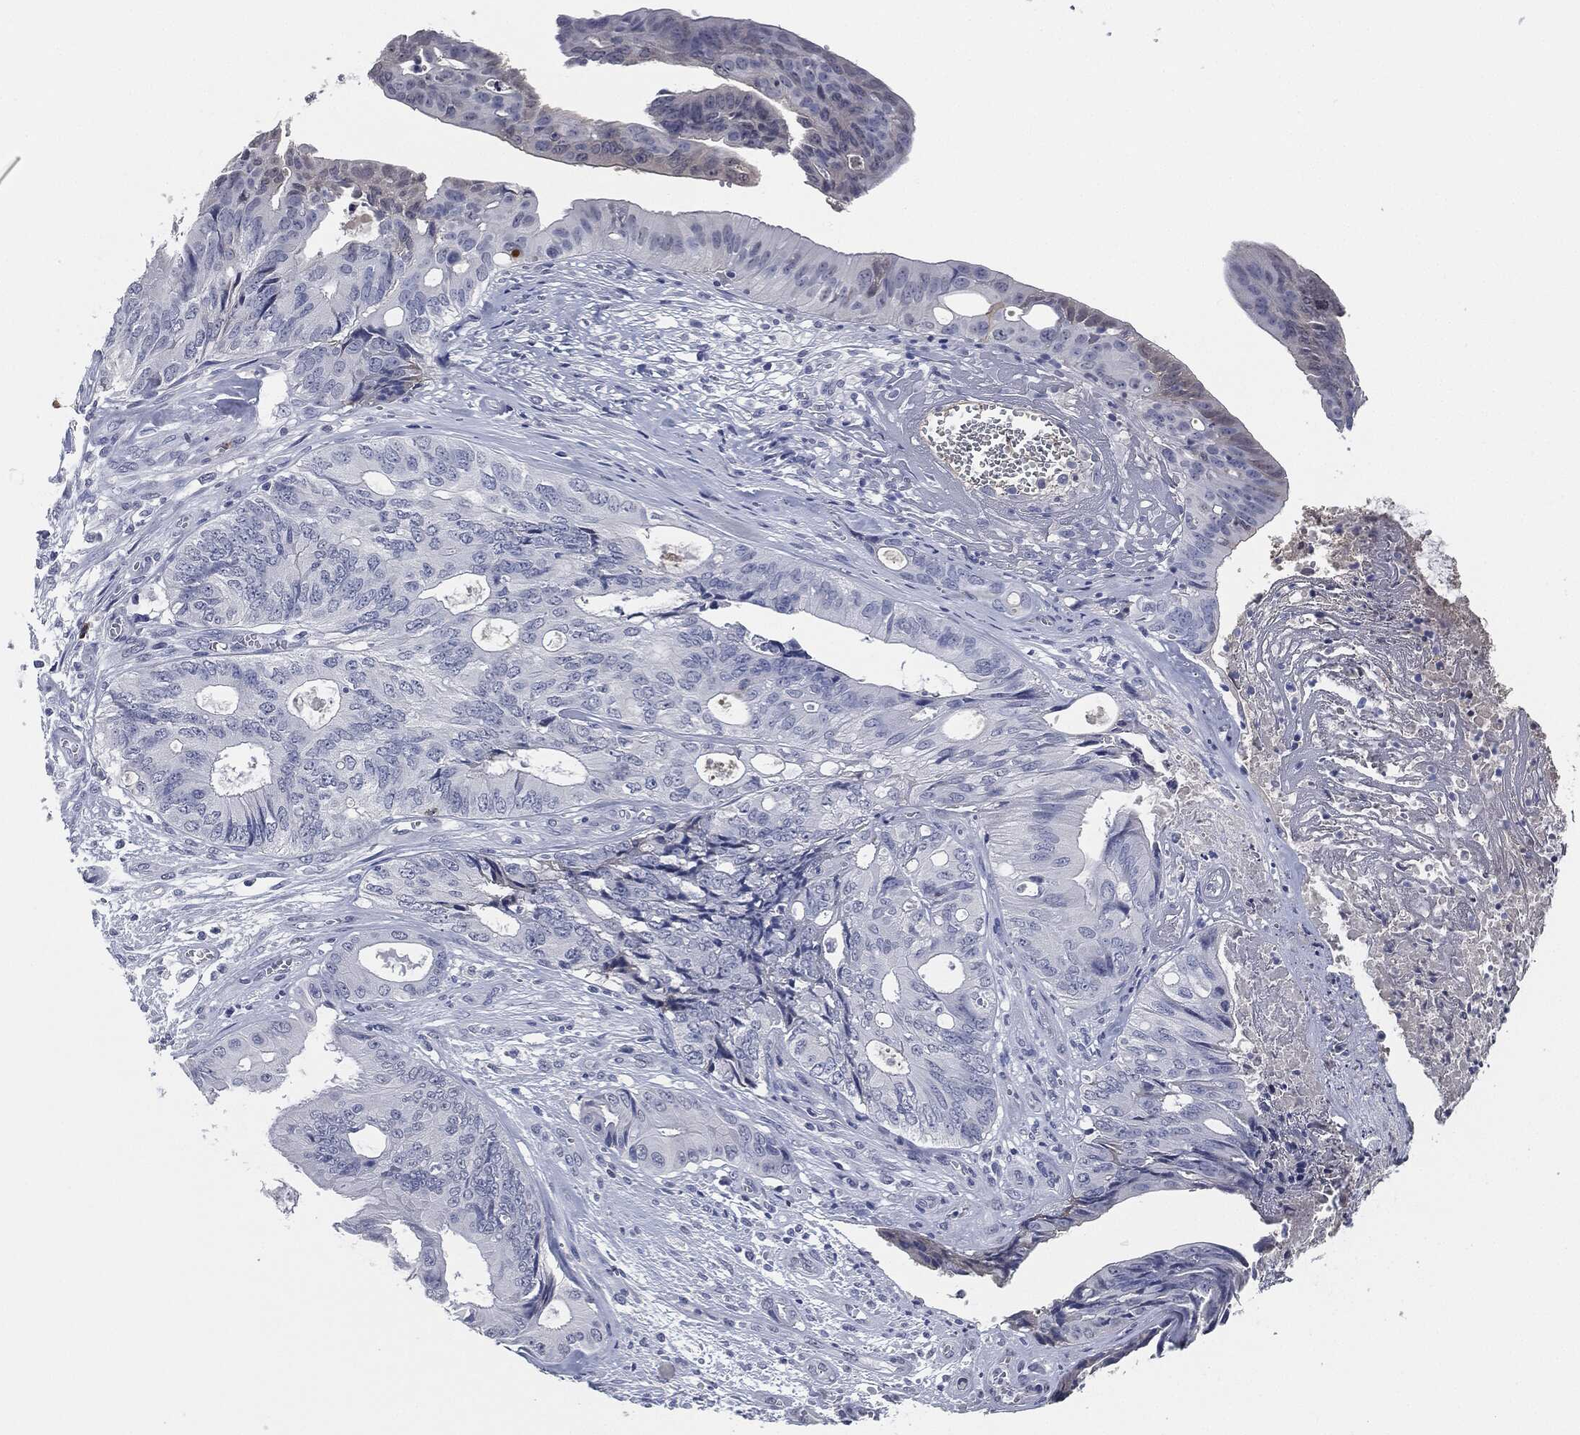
{"staining": {"intensity": "negative", "quantity": "none", "location": "none"}, "tissue": "colorectal cancer", "cell_type": "Tumor cells", "image_type": "cancer", "snomed": [{"axis": "morphology", "description": "Normal tissue, NOS"}, {"axis": "morphology", "description": "Adenocarcinoma, NOS"}, {"axis": "topography", "description": "Colon"}], "caption": "Tumor cells are negative for protein expression in human adenocarcinoma (colorectal). Nuclei are stained in blue.", "gene": "SIGLEC7", "patient": {"sex": "male", "age": 65}}